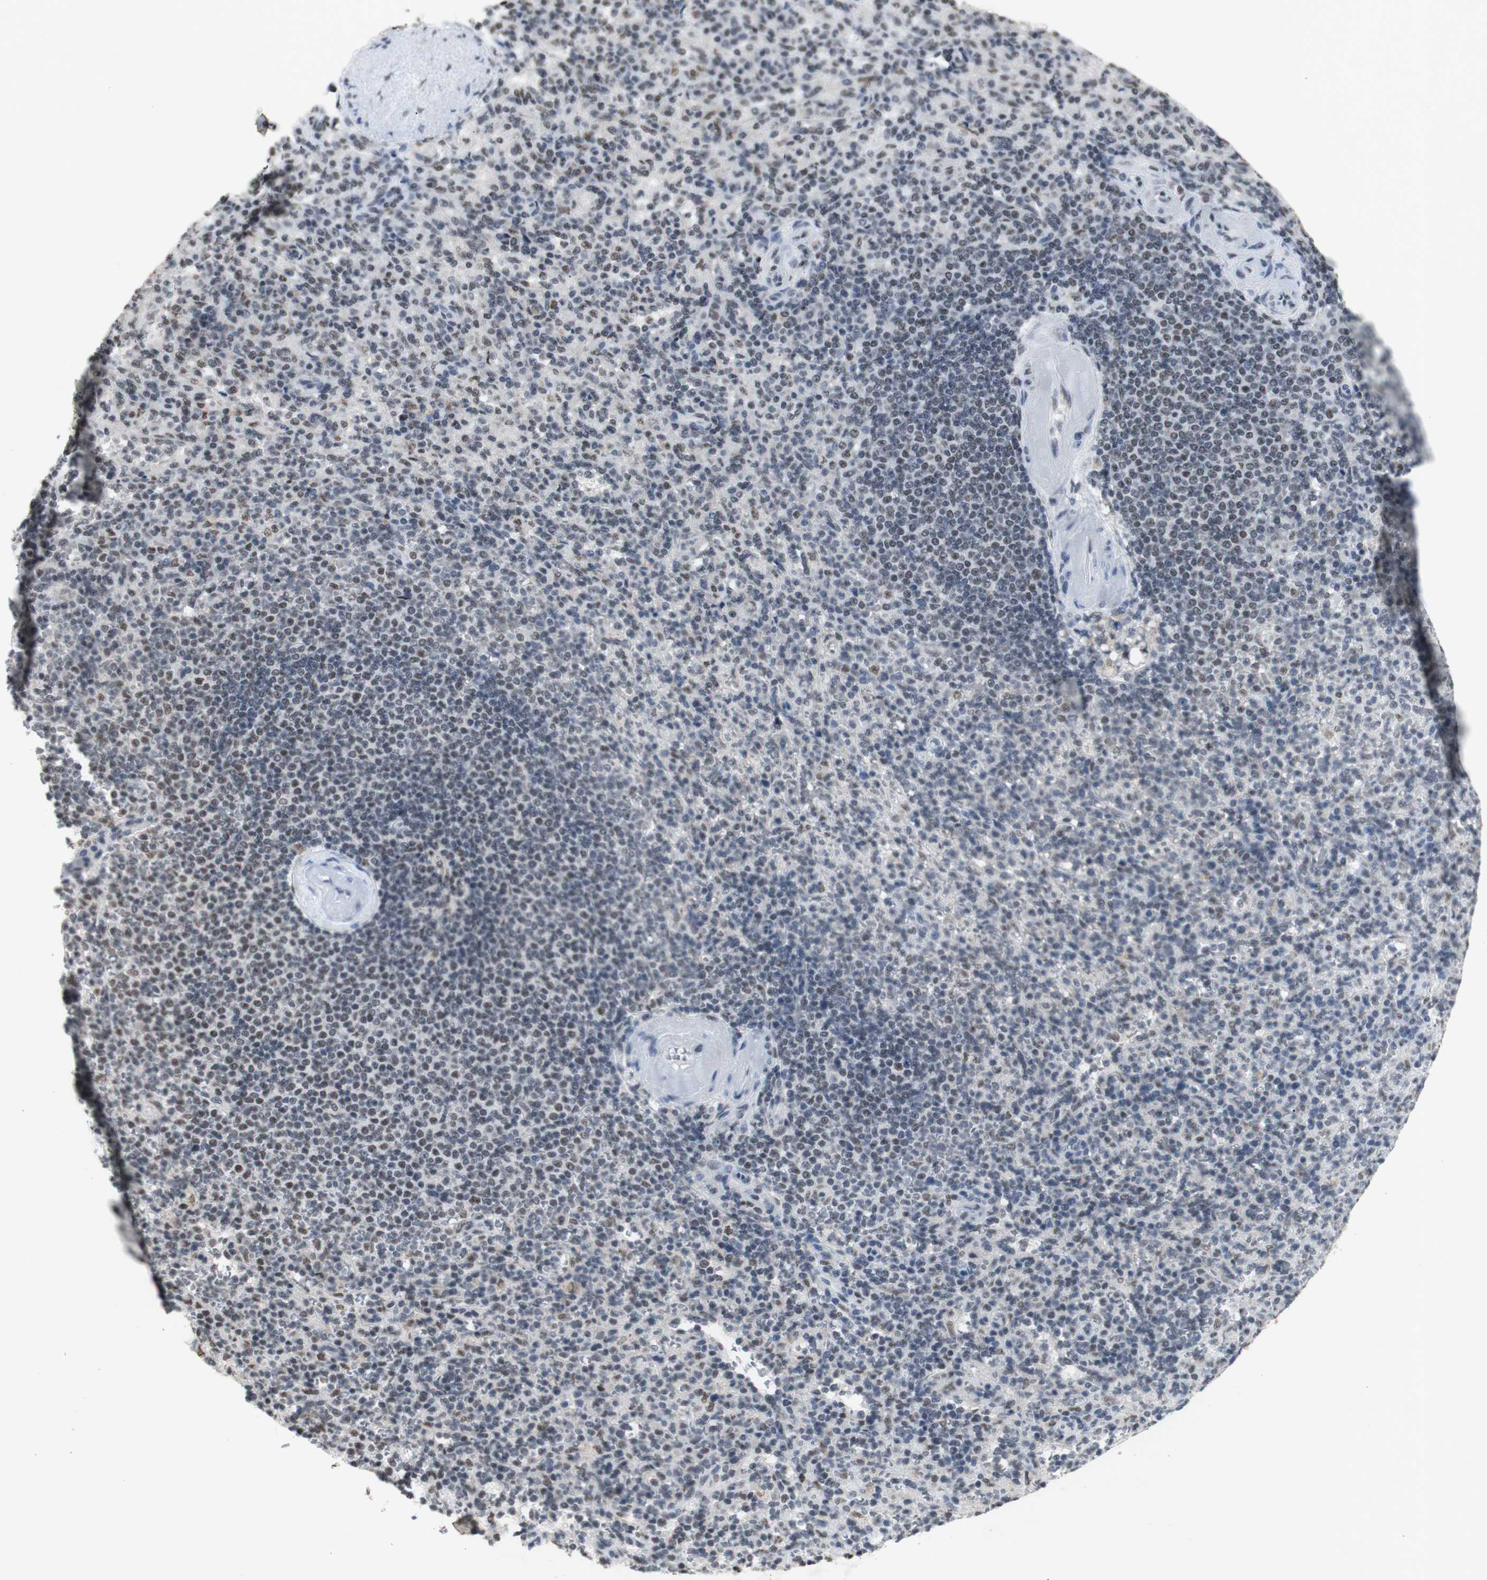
{"staining": {"intensity": "moderate", "quantity": "25%-75%", "location": "cytoplasmic/membranous"}, "tissue": "spleen", "cell_type": "Cells in red pulp", "image_type": "normal", "snomed": [{"axis": "morphology", "description": "Normal tissue, NOS"}, {"axis": "topography", "description": "Spleen"}], "caption": "A high-resolution micrograph shows immunohistochemistry (IHC) staining of unremarkable spleen, which demonstrates moderate cytoplasmic/membranous staining in about 25%-75% of cells in red pulp. (DAB IHC, brown staining for protein, blue staining for nuclei).", "gene": "SNRPB", "patient": {"sex": "female", "age": 74}}